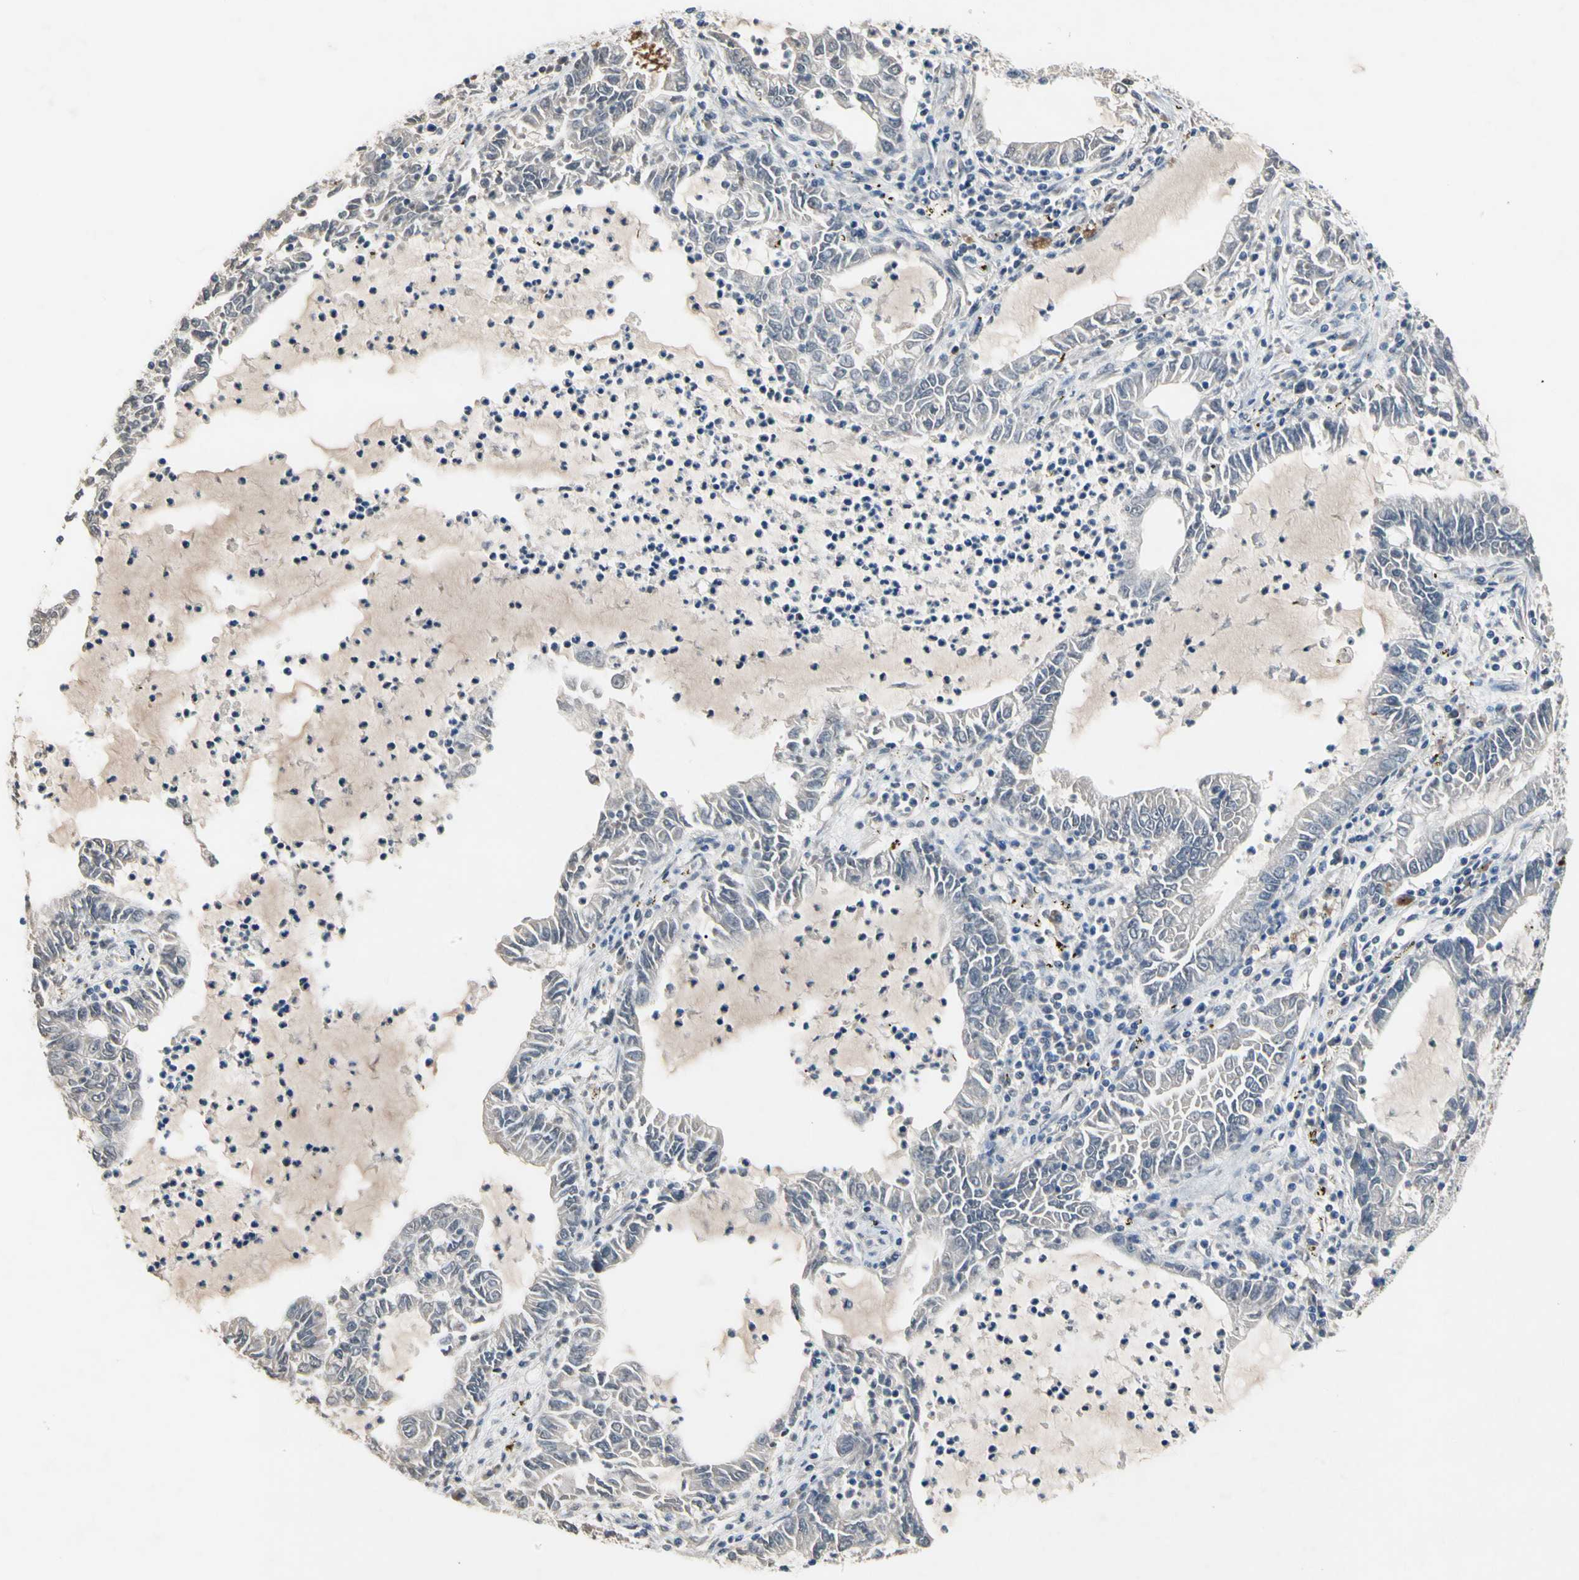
{"staining": {"intensity": "negative", "quantity": "none", "location": "none"}, "tissue": "lung cancer", "cell_type": "Tumor cells", "image_type": "cancer", "snomed": [{"axis": "morphology", "description": "Adenocarcinoma, NOS"}, {"axis": "topography", "description": "Lung"}], "caption": "Protein analysis of lung cancer (adenocarcinoma) demonstrates no significant staining in tumor cells.", "gene": "ECRG4", "patient": {"sex": "female", "age": 51}}